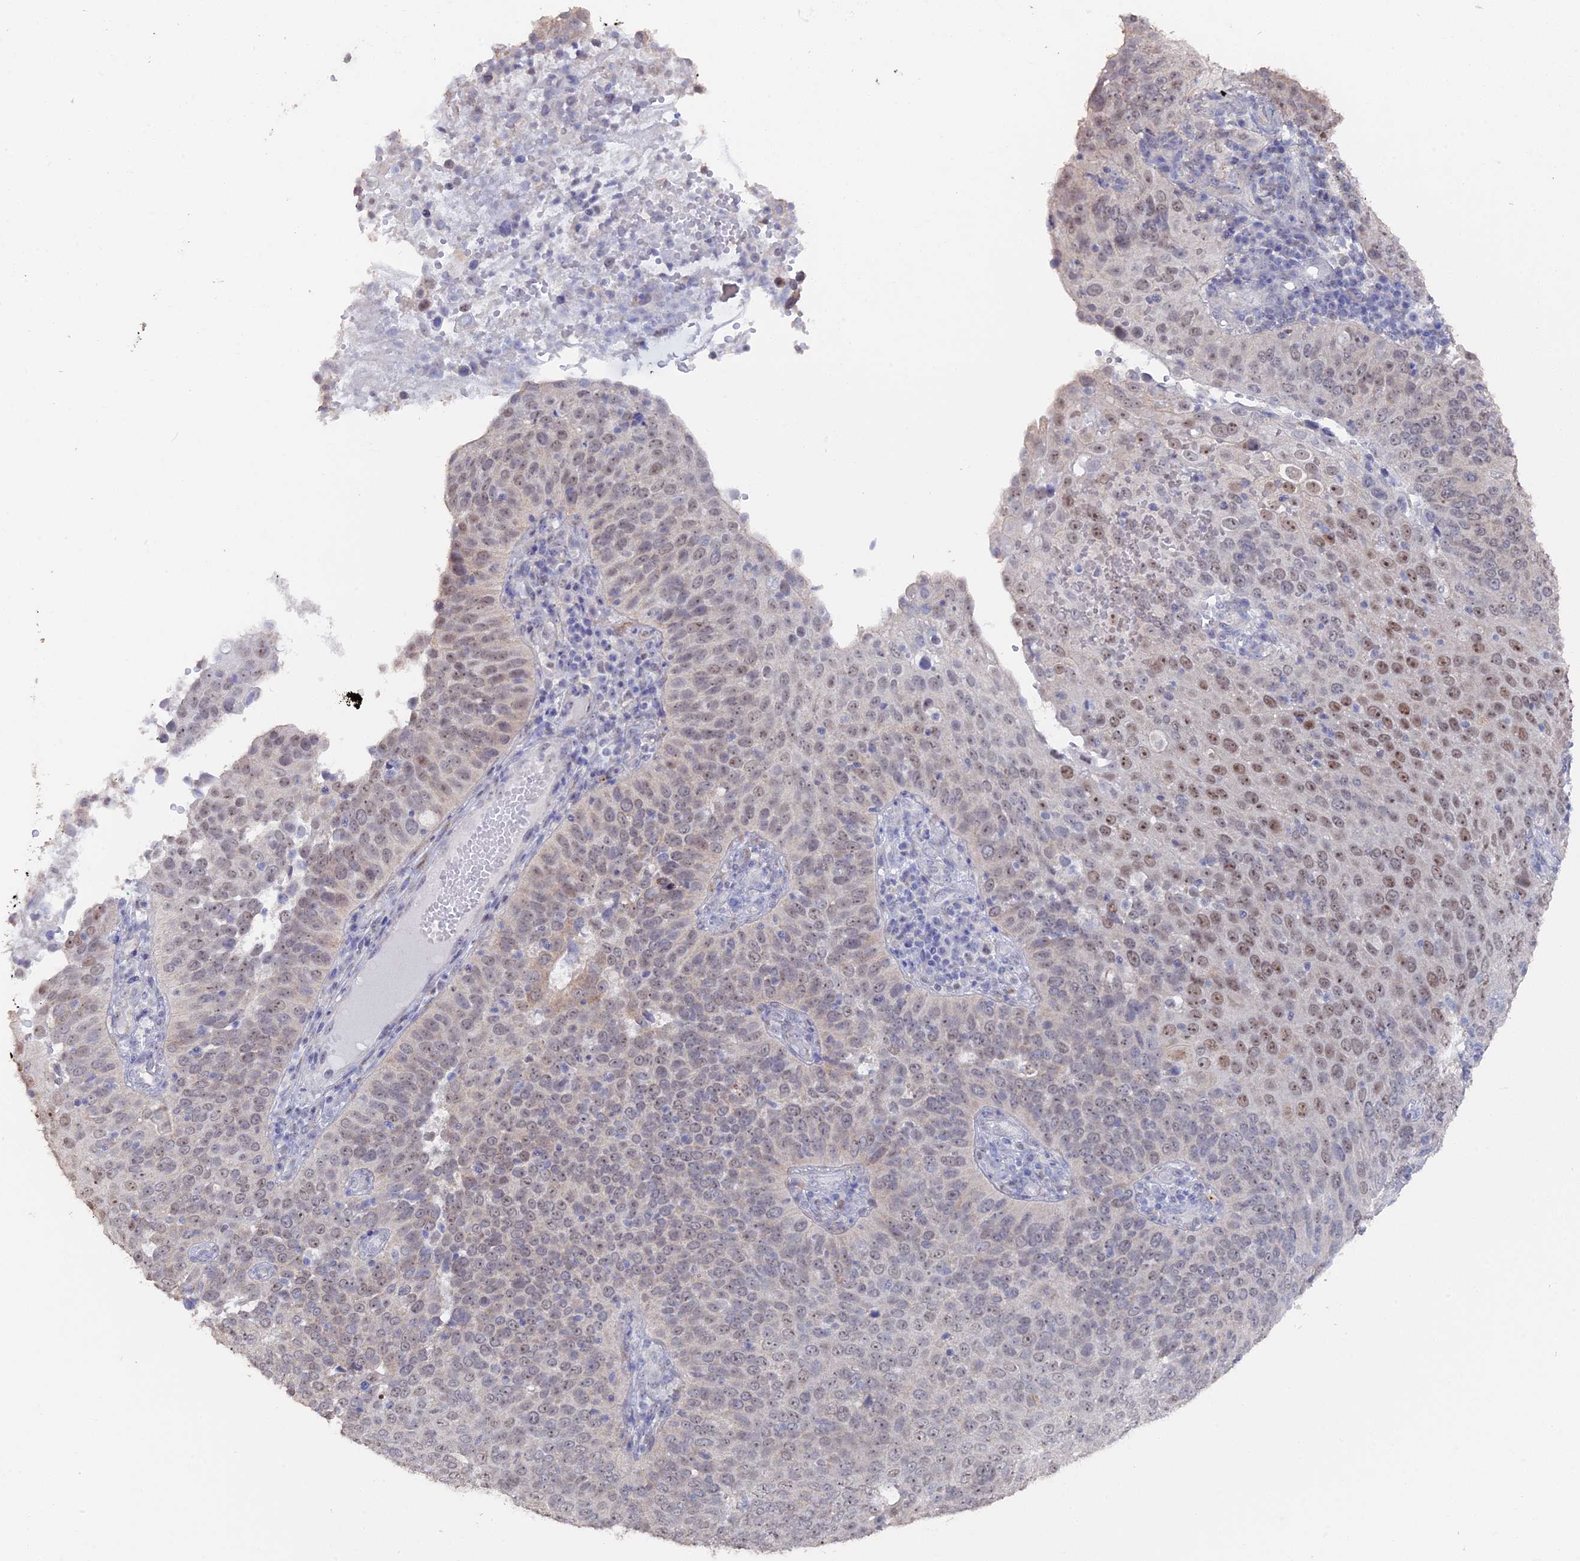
{"staining": {"intensity": "moderate", "quantity": "<25%", "location": "nuclear"}, "tissue": "cervical cancer", "cell_type": "Tumor cells", "image_type": "cancer", "snomed": [{"axis": "morphology", "description": "Squamous cell carcinoma, NOS"}, {"axis": "topography", "description": "Cervix"}], "caption": "An immunohistochemistry (IHC) micrograph of neoplastic tissue is shown. Protein staining in brown labels moderate nuclear positivity in cervical squamous cell carcinoma within tumor cells. The staining is performed using DAB brown chromogen to label protein expression. The nuclei are counter-stained blue using hematoxylin.", "gene": "SEMG2", "patient": {"sex": "female", "age": 36}}